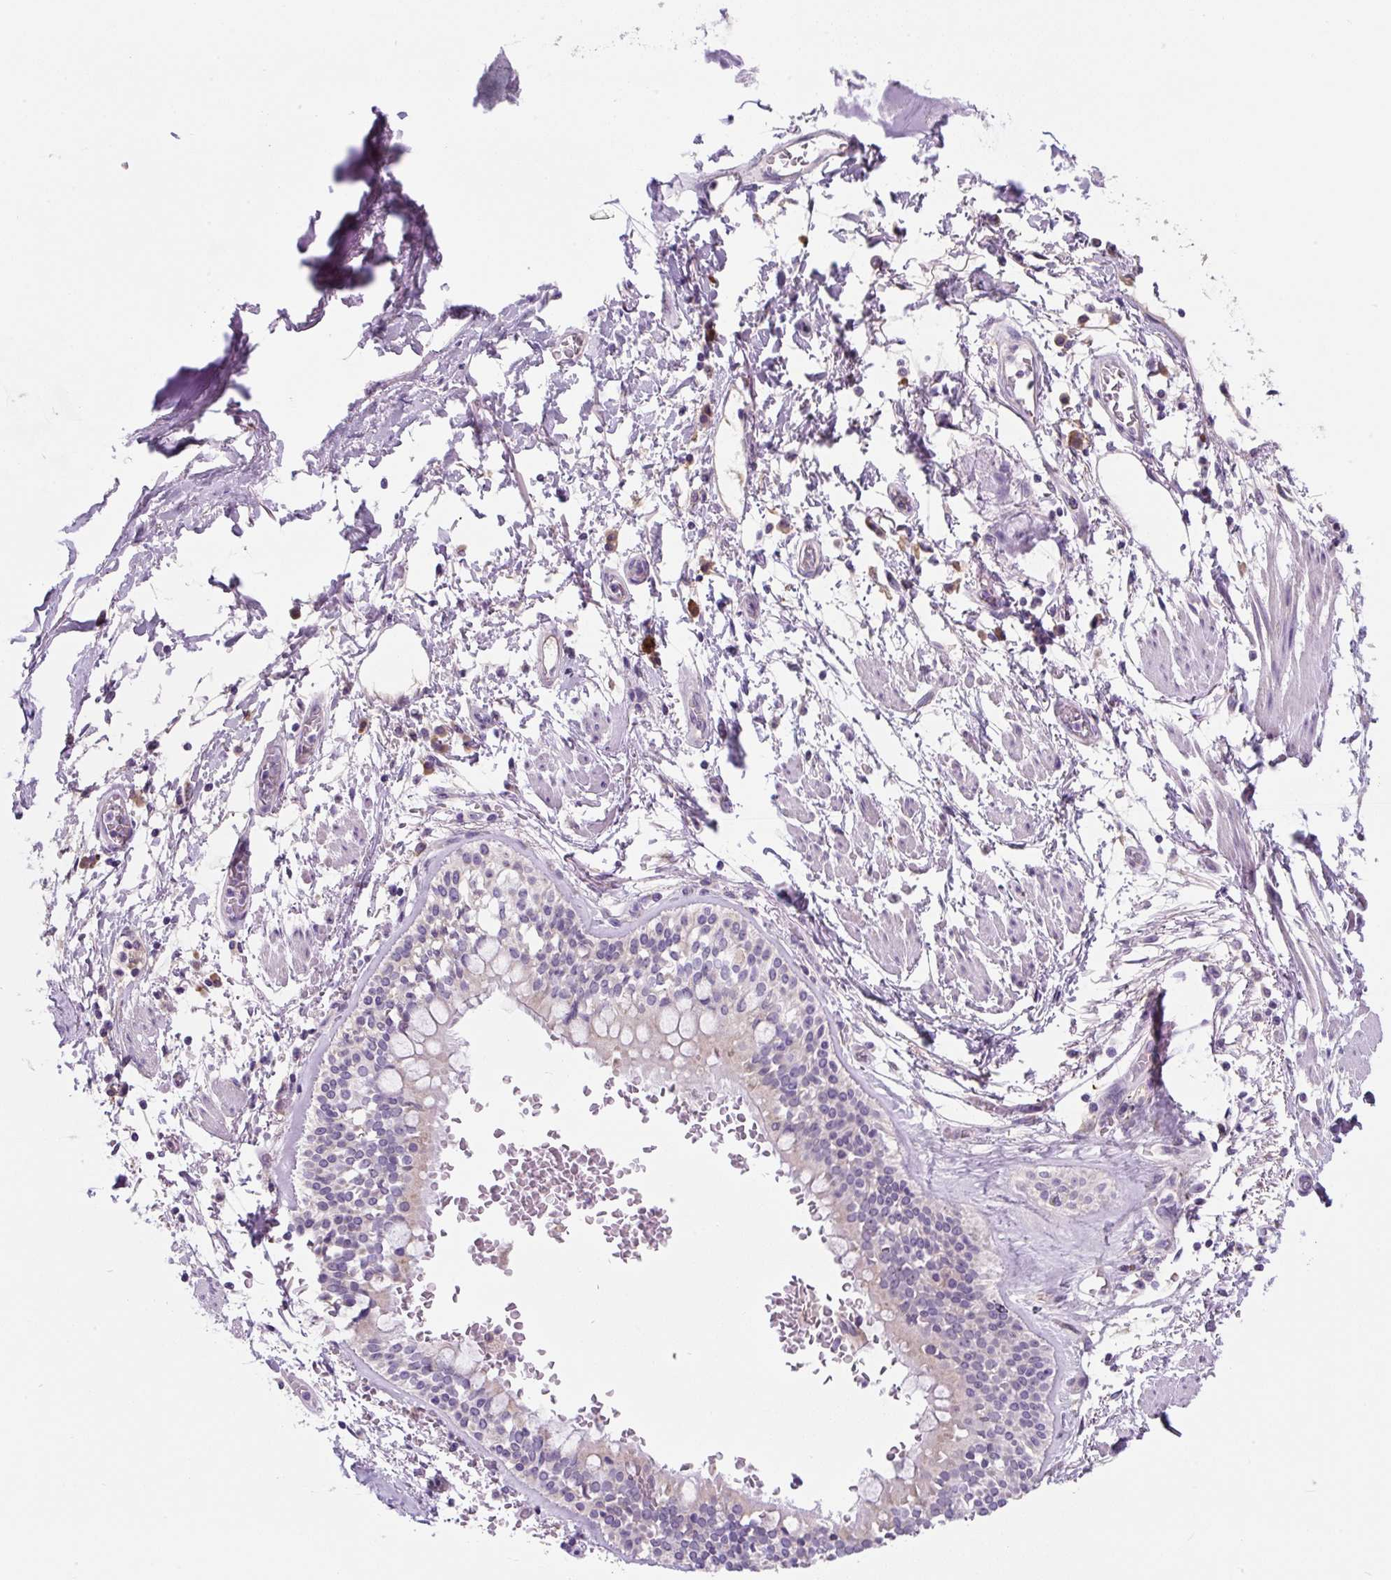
{"staining": {"intensity": "negative", "quantity": "none", "location": "none"}, "tissue": "adipose tissue", "cell_type": "Adipocytes", "image_type": "normal", "snomed": [{"axis": "morphology", "description": "Normal tissue, NOS"}, {"axis": "morphology", "description": "Degeneration, NOS"}, {"axis": "topography", "description": "Cartilage tissue"}, {"axis": "topography", "description": "Lung"}], "caption": "A high-resolution histopathology image shows immunohistochemistry (IHC) staining of normal adipose tissue, which shows no significant expression in adipocytes.", "gene": "FZD5", "patient": {"sex": "female", "age": 61}}